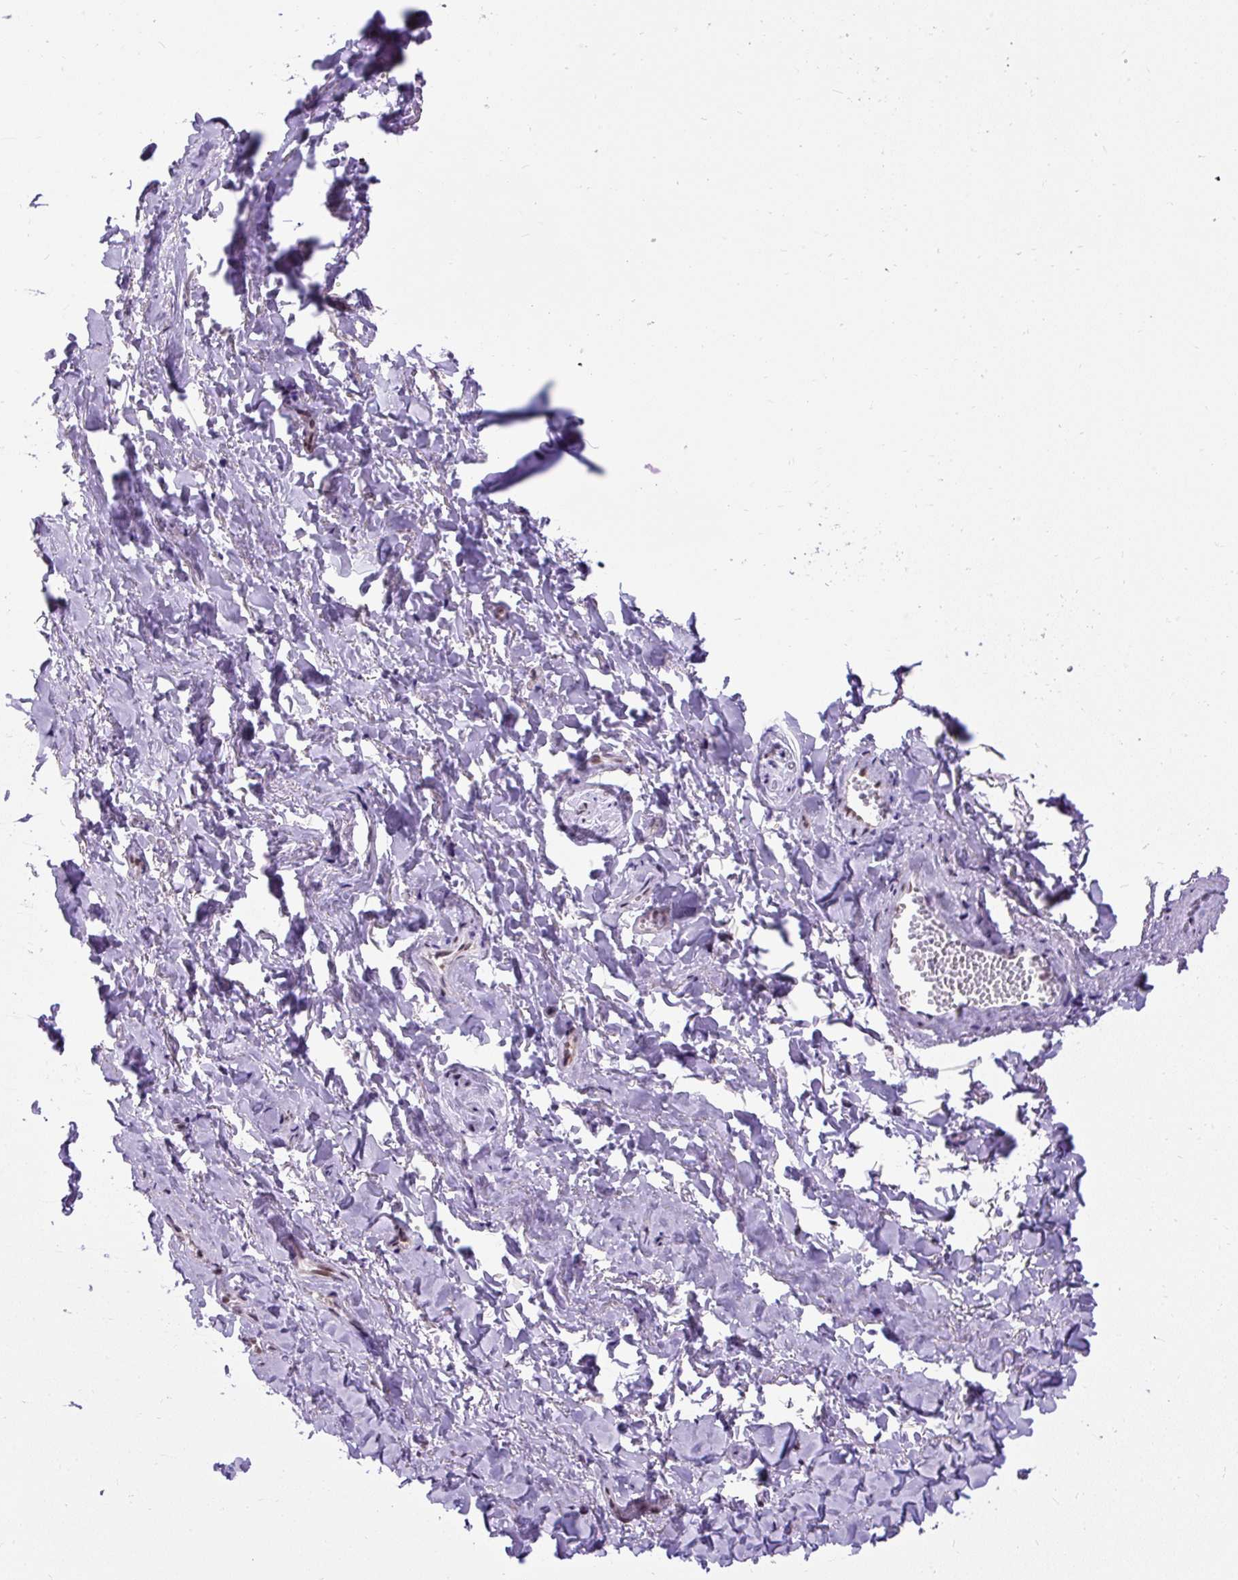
{"staining": {"intensity": "negative", "quantity": "none", "location": "none"}, "tissue": "adipose tissue", "cell_type": "Adipocytes", "image_type": "normal", "snomed": [{"axis": "morphology", "description": "Normal tissue, NOS"}, {"axis": "topography", "description": "Vulva"}, {"axis": "topography", "description": "Vagina"}, {"axis": "topography", "description": "Peripheral nerve tissue"}], "caption": "The IHC histopathology image has no significant positivity in adipocytes of adipose tissue. (DAB IHC, high magnification).", "gene": "ZNF672", "patient": {"sex": "female", "age": 66}}